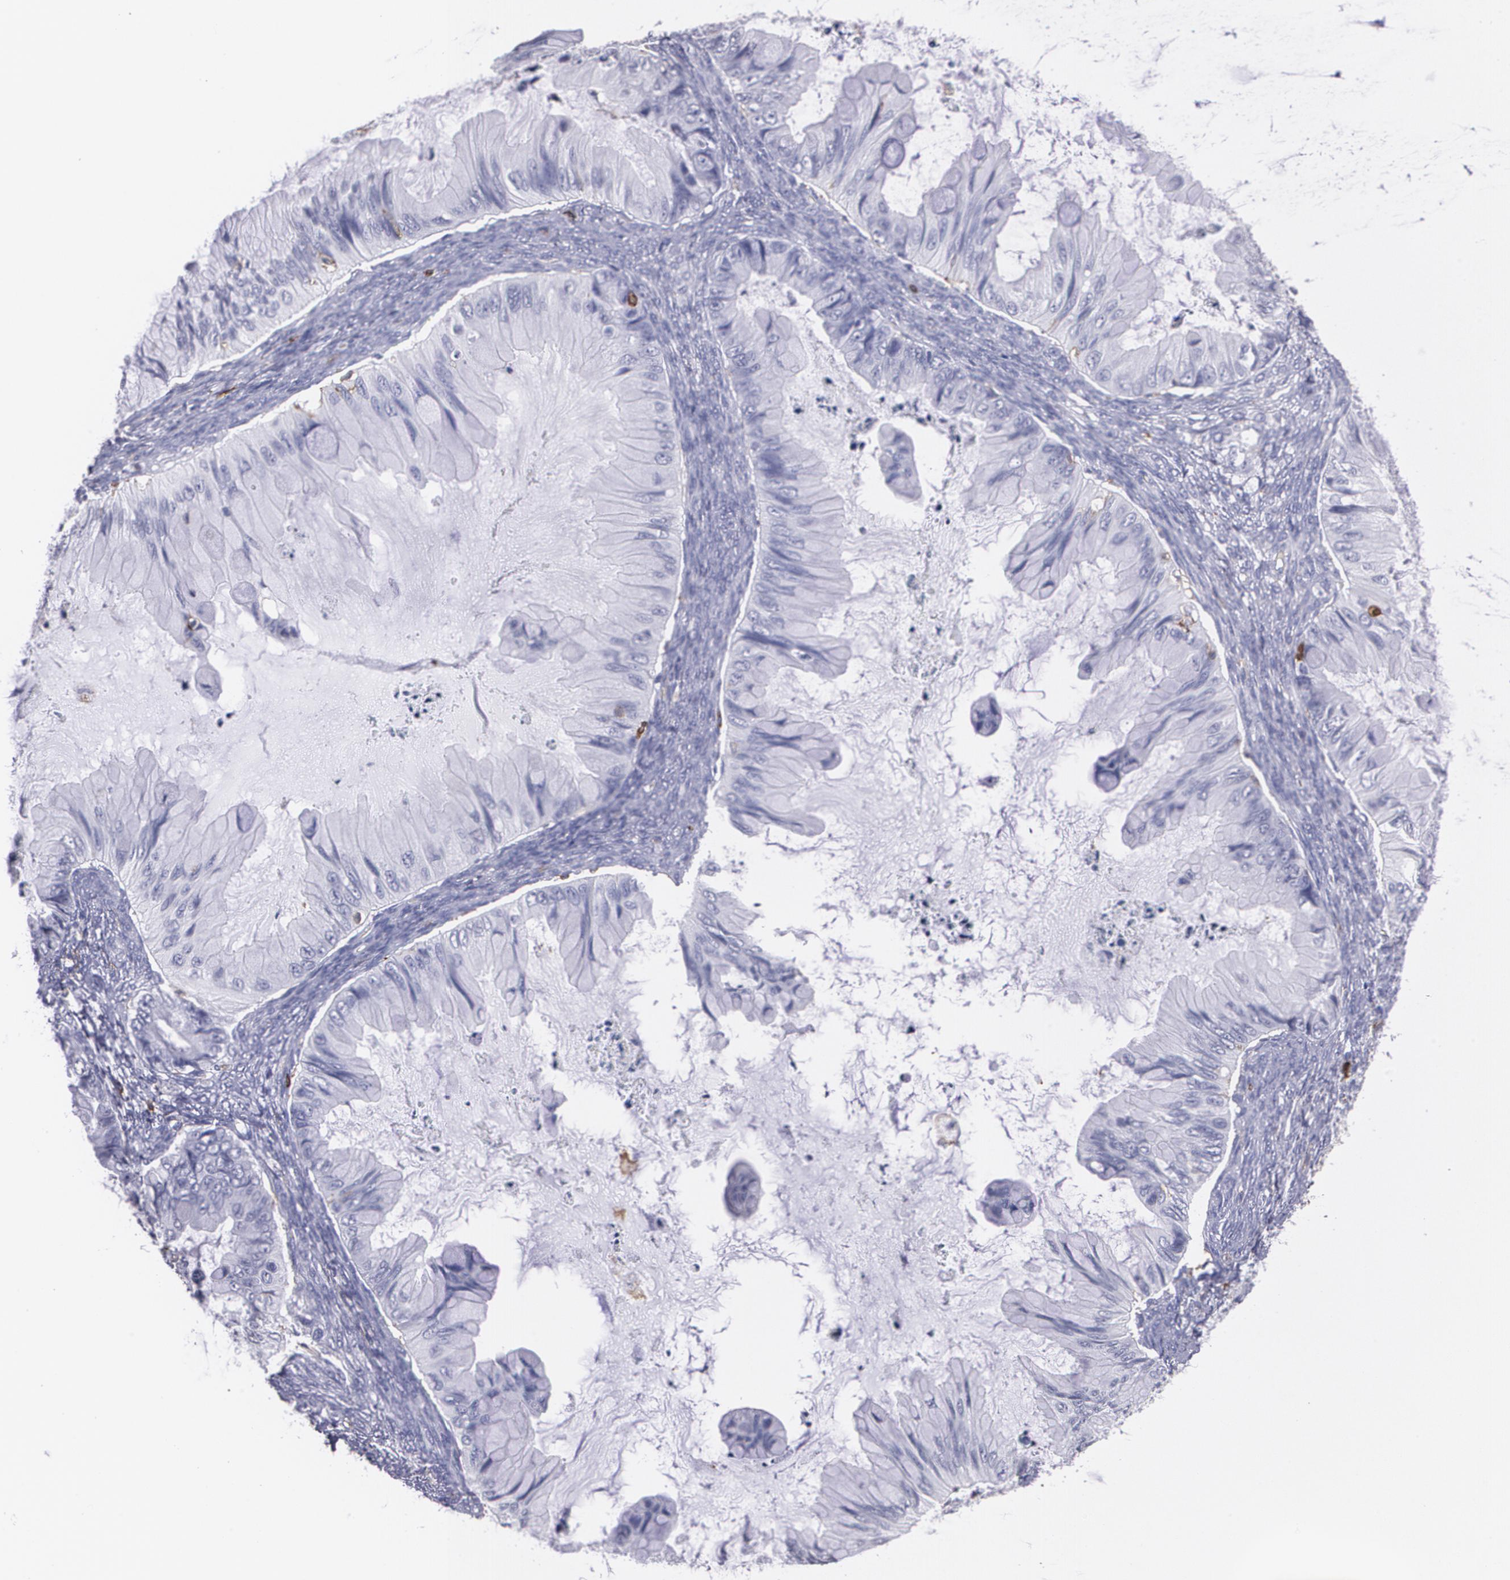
{"staining": {"intensity": "negative", "quantity": "none", "location": "none"}, "tissue": "ovarian cancer", "cell_type": "Tumor cells", "image_type": "cancer", "snomed": [{"axis": "morphology", "description": "Cystadenocarcinoma, mucinous, NOS"}, {"axis": "topography", "description": "Ovary"}], "caption": "IHC image of human ovarian mucinous cystadenocarcinoma stained for a protein (brown), which displays no expression in tumor cells.", "gene": "PTPRC", "patient": {"sex": "female", "age": 36}}